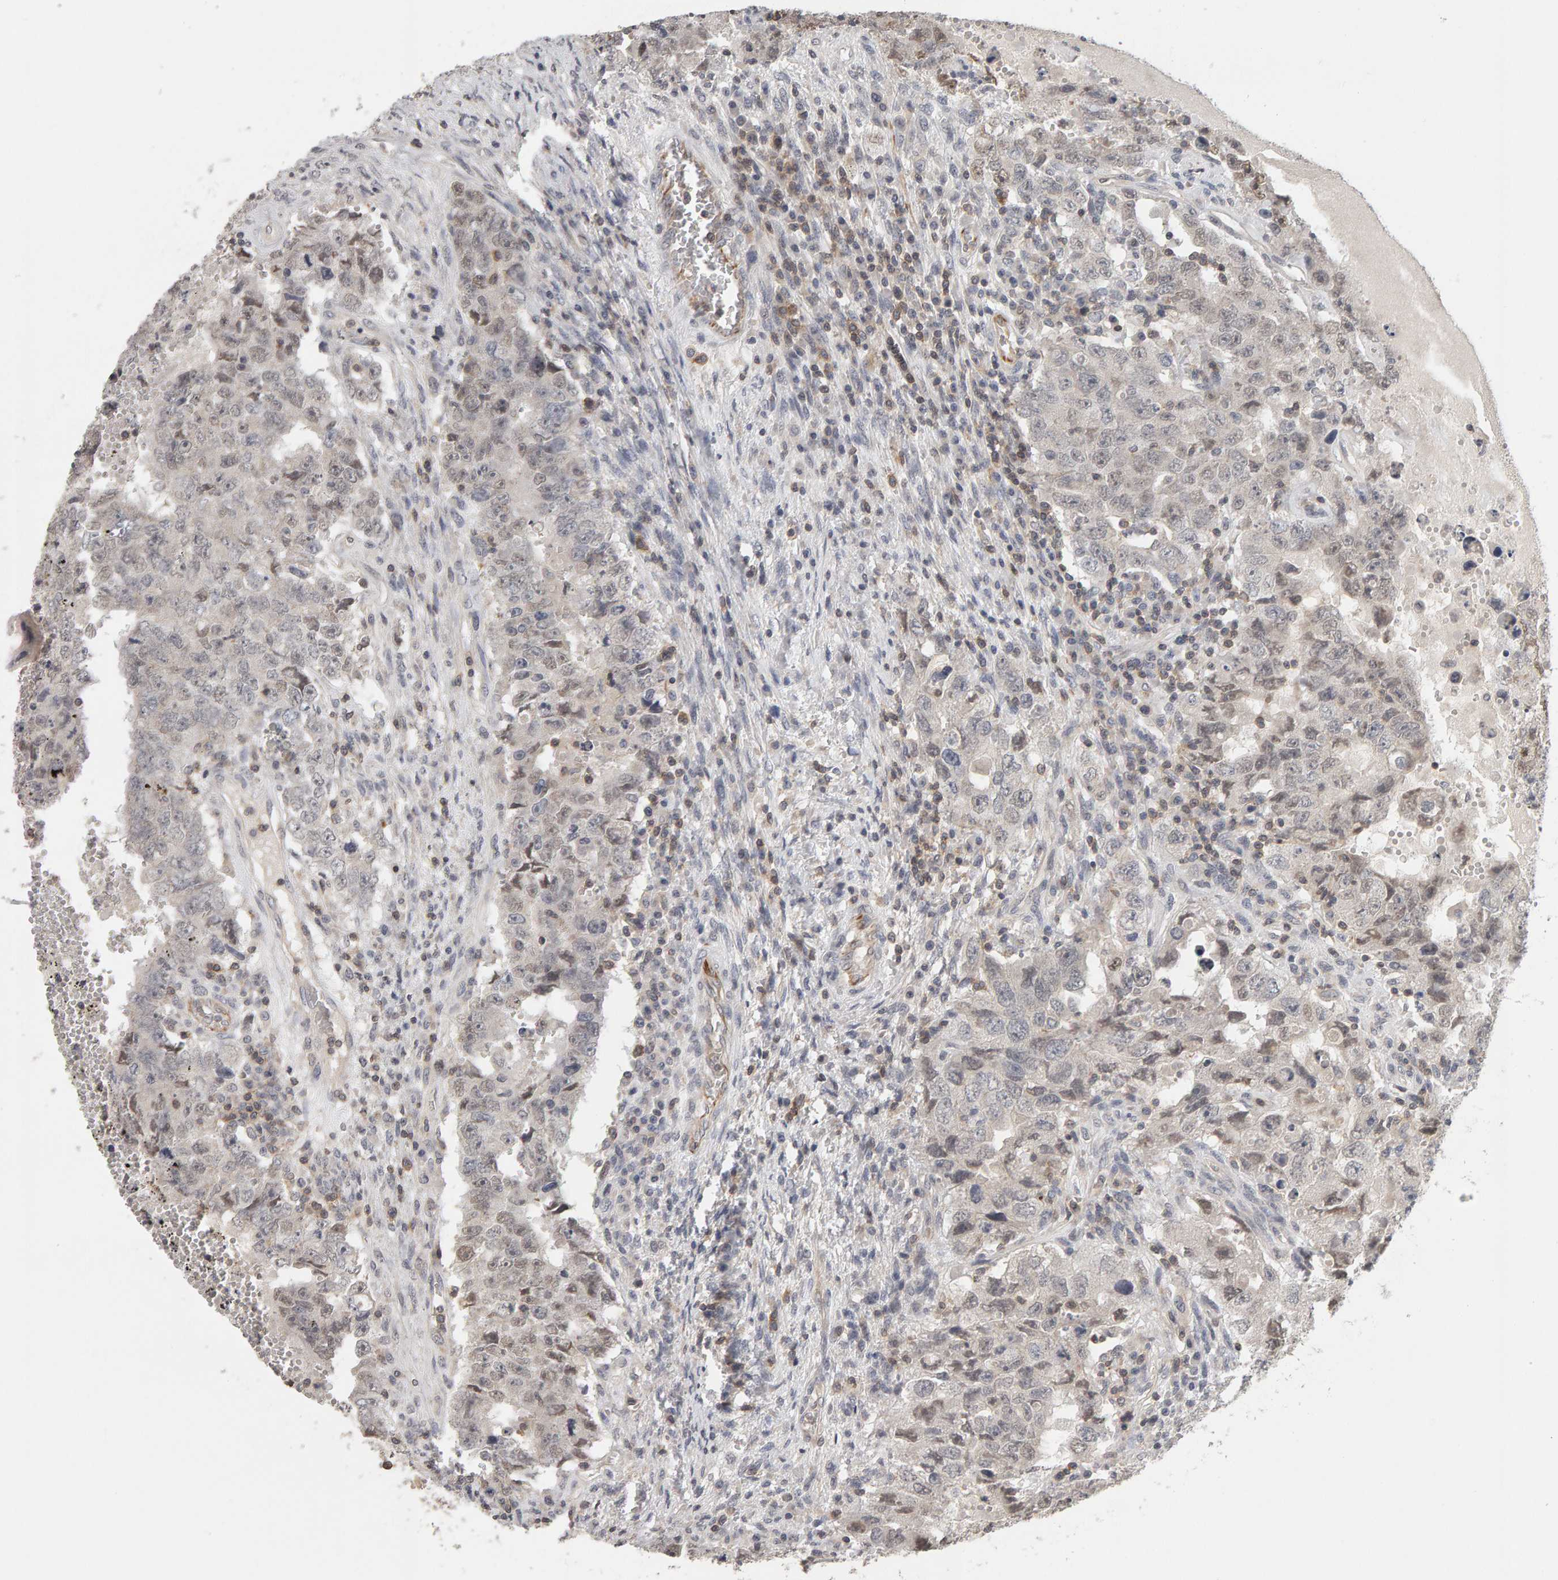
{"staining": {"intensity": "negative", "quantity": "none", "location": "none"}, "tissue": "testis cancer", "cell_type": "Tumor cells", "image_type": "cancer", "snomed": [{"axis": "morphology", "description": "Carcinoma, Embryonal, NOS"}, {"axis": "topography", "description": "Testis"}], "caption": "The IHC image has no significant expression in tumor cells of embryonal carcinoma (testis) tissue. (IHC, brightfield microscopy, high magnification).", "gene": "TEFM", "patient": {"sex": "male", "age": 26}}